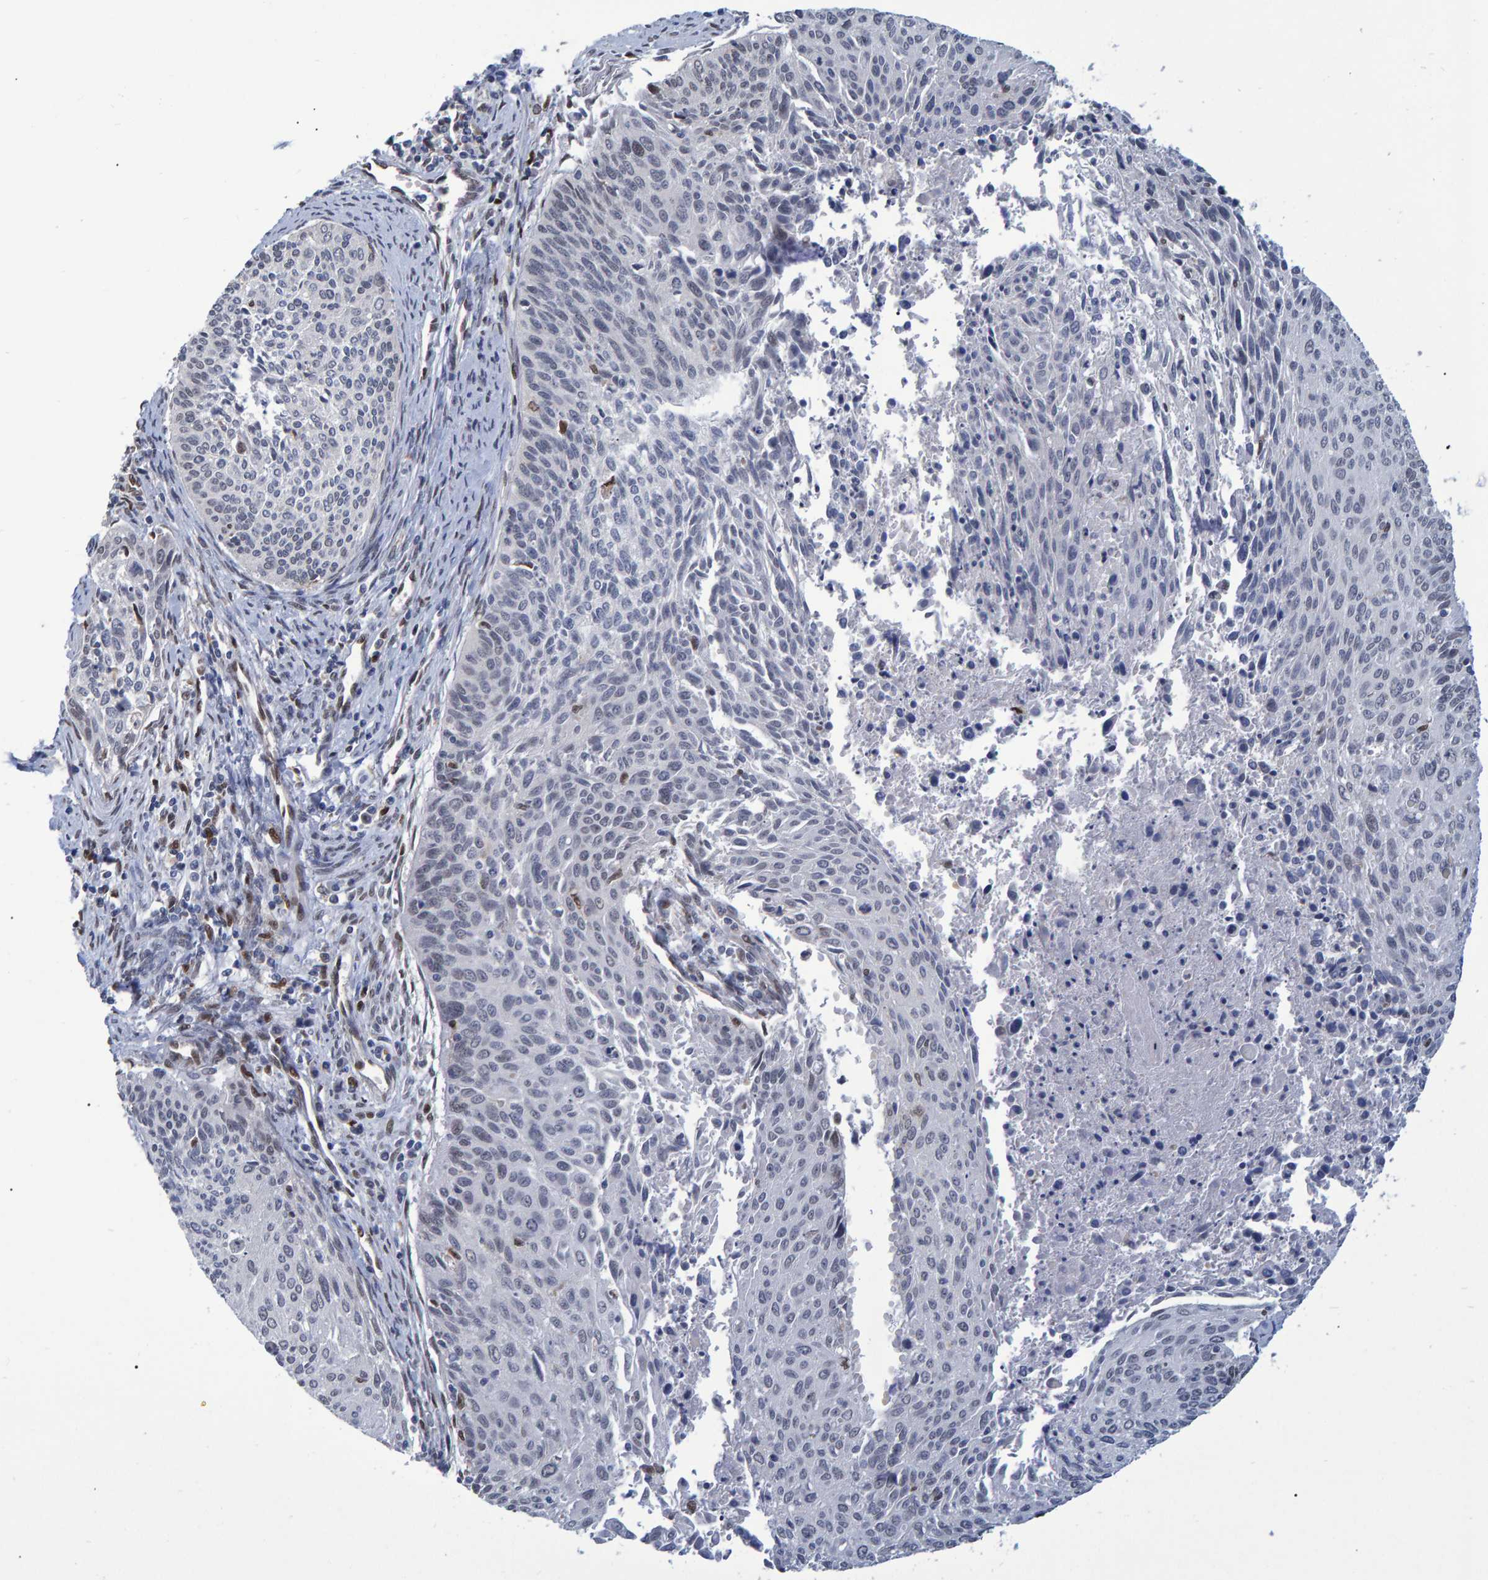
{"staining": {"intensity": "negative", "quantity": "none", "location": "none"}, "tissue": "cervical cancer", "cell_type": "Tumor cells", "image_type": "cancer", "snomed": [{"axis": "morphology", "description": "Squamous cell carcinoma, NOS"}, {"axis": "topography", "description": "Cervix"}], "caption": "An image of cervical cancer stained for a protein demonstrates no brown staining in tumor cells.", "gene": "QKI", "patient": {"sex": "female", "age": 55}}